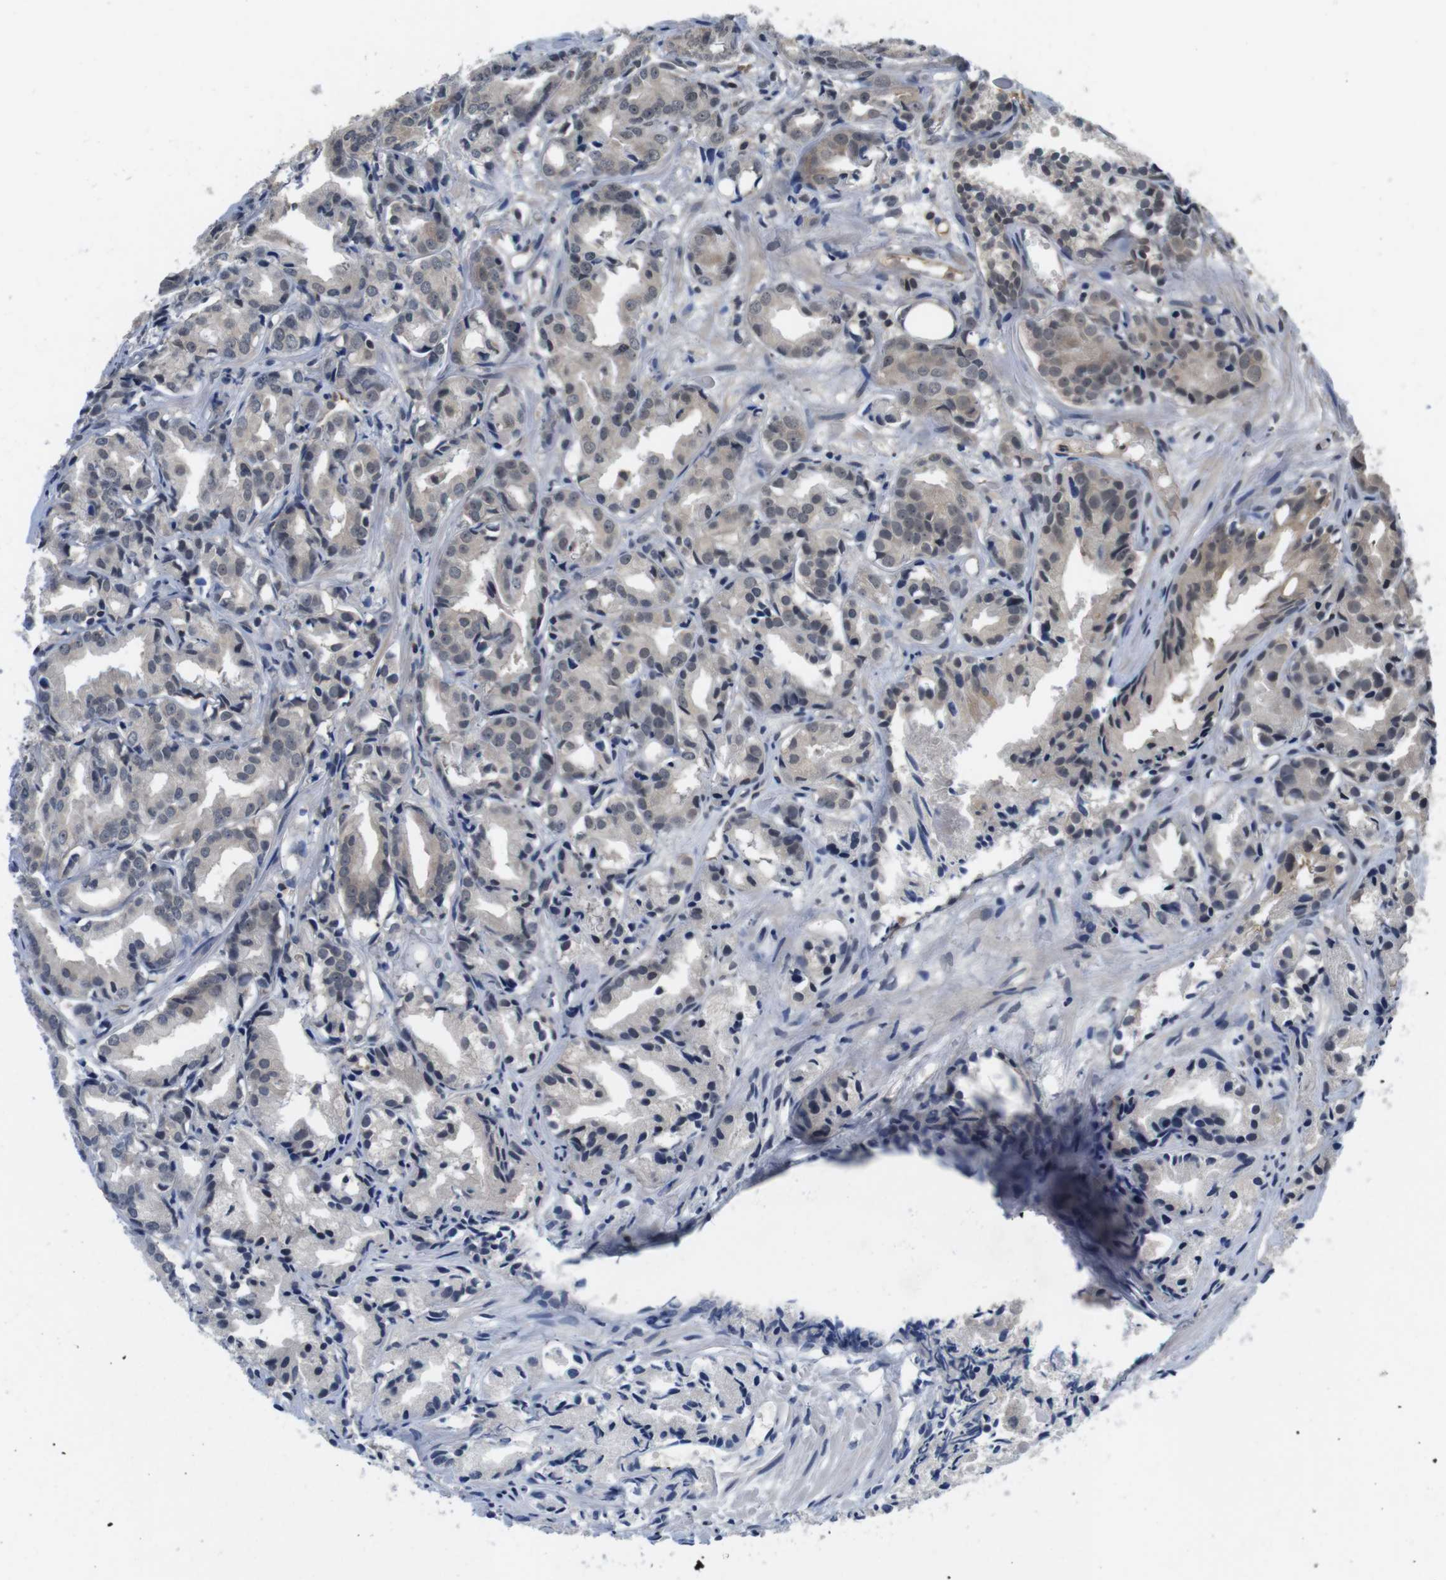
{"staining": {"intensity": "weak", "quantity": "<25%", "location": "cytoplasmic/membranous"}, "tissue": "prostate cancer", "cell_type": "Tumor cells", "image_type": "cancer", "snomed": [{"axis": "morphology", "description": "Adenocarcinoma, Low grade"}, {"axis": "topography", "description": "Prostate"}], "caption": "The micrograph displays no significant positivity in tumor cells of prostate cancer.", "gene": "FADD", "patient": {"sex": "male", "age": 72}}